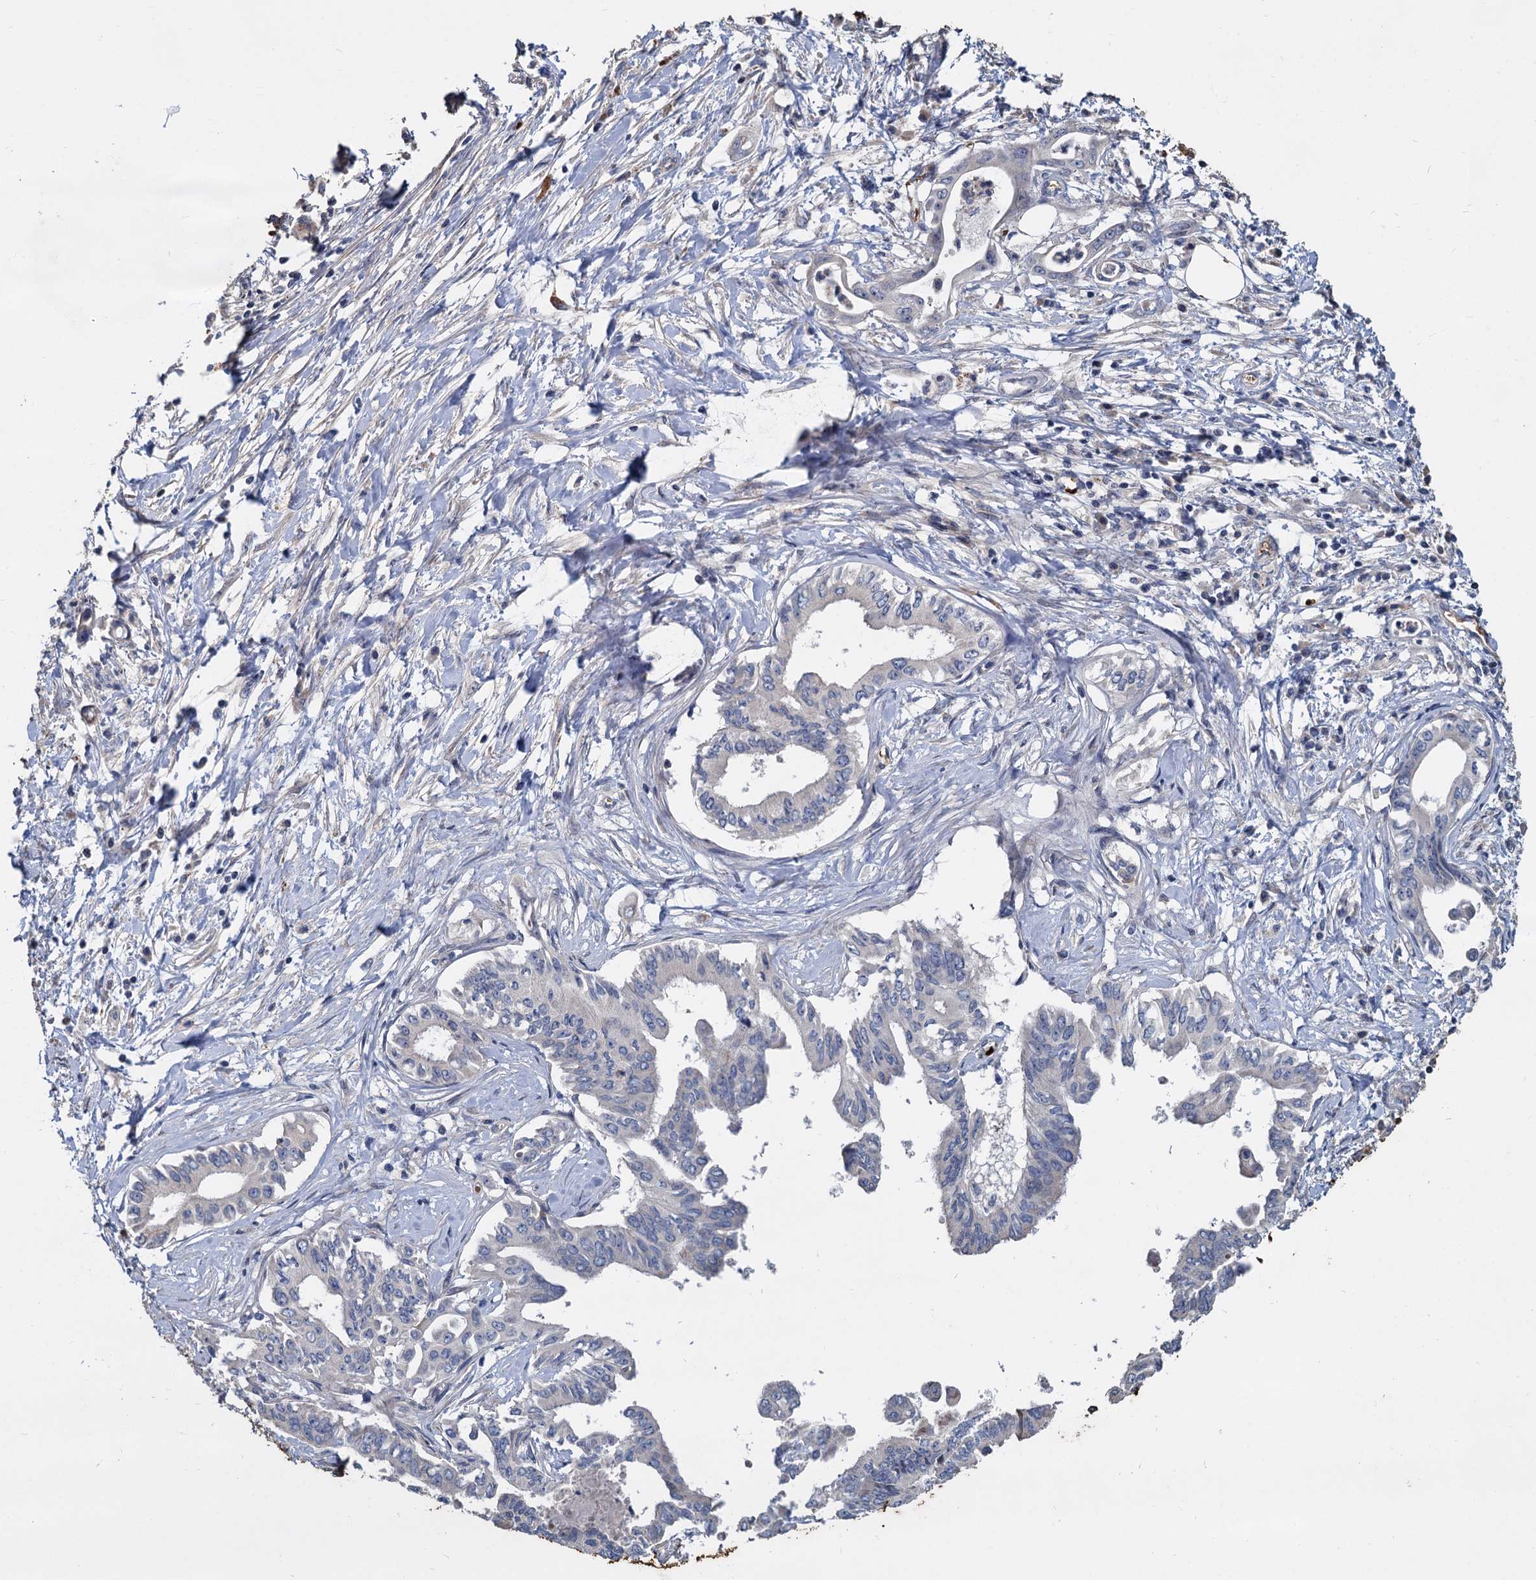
{"staining": {"intensity": "negative", "quantity": "none", "location": "none"}, "tissue": "pancreatic cancer", "cell_type": "Tumor cells", "image_type": "cancer", "snomed": [{"axis": "morphology", "description": "Adenocarcinoma, NOS"}, {"axis": "topography", "description": "Pancreas"}], "caption": "IHC photomicrograph of pancreatic adenocarcinoma stained for a protein (brown), which shows no expression in tumor cells.", "gene": "TCTN2", "patient": {"sex": "female", "age": 77}}